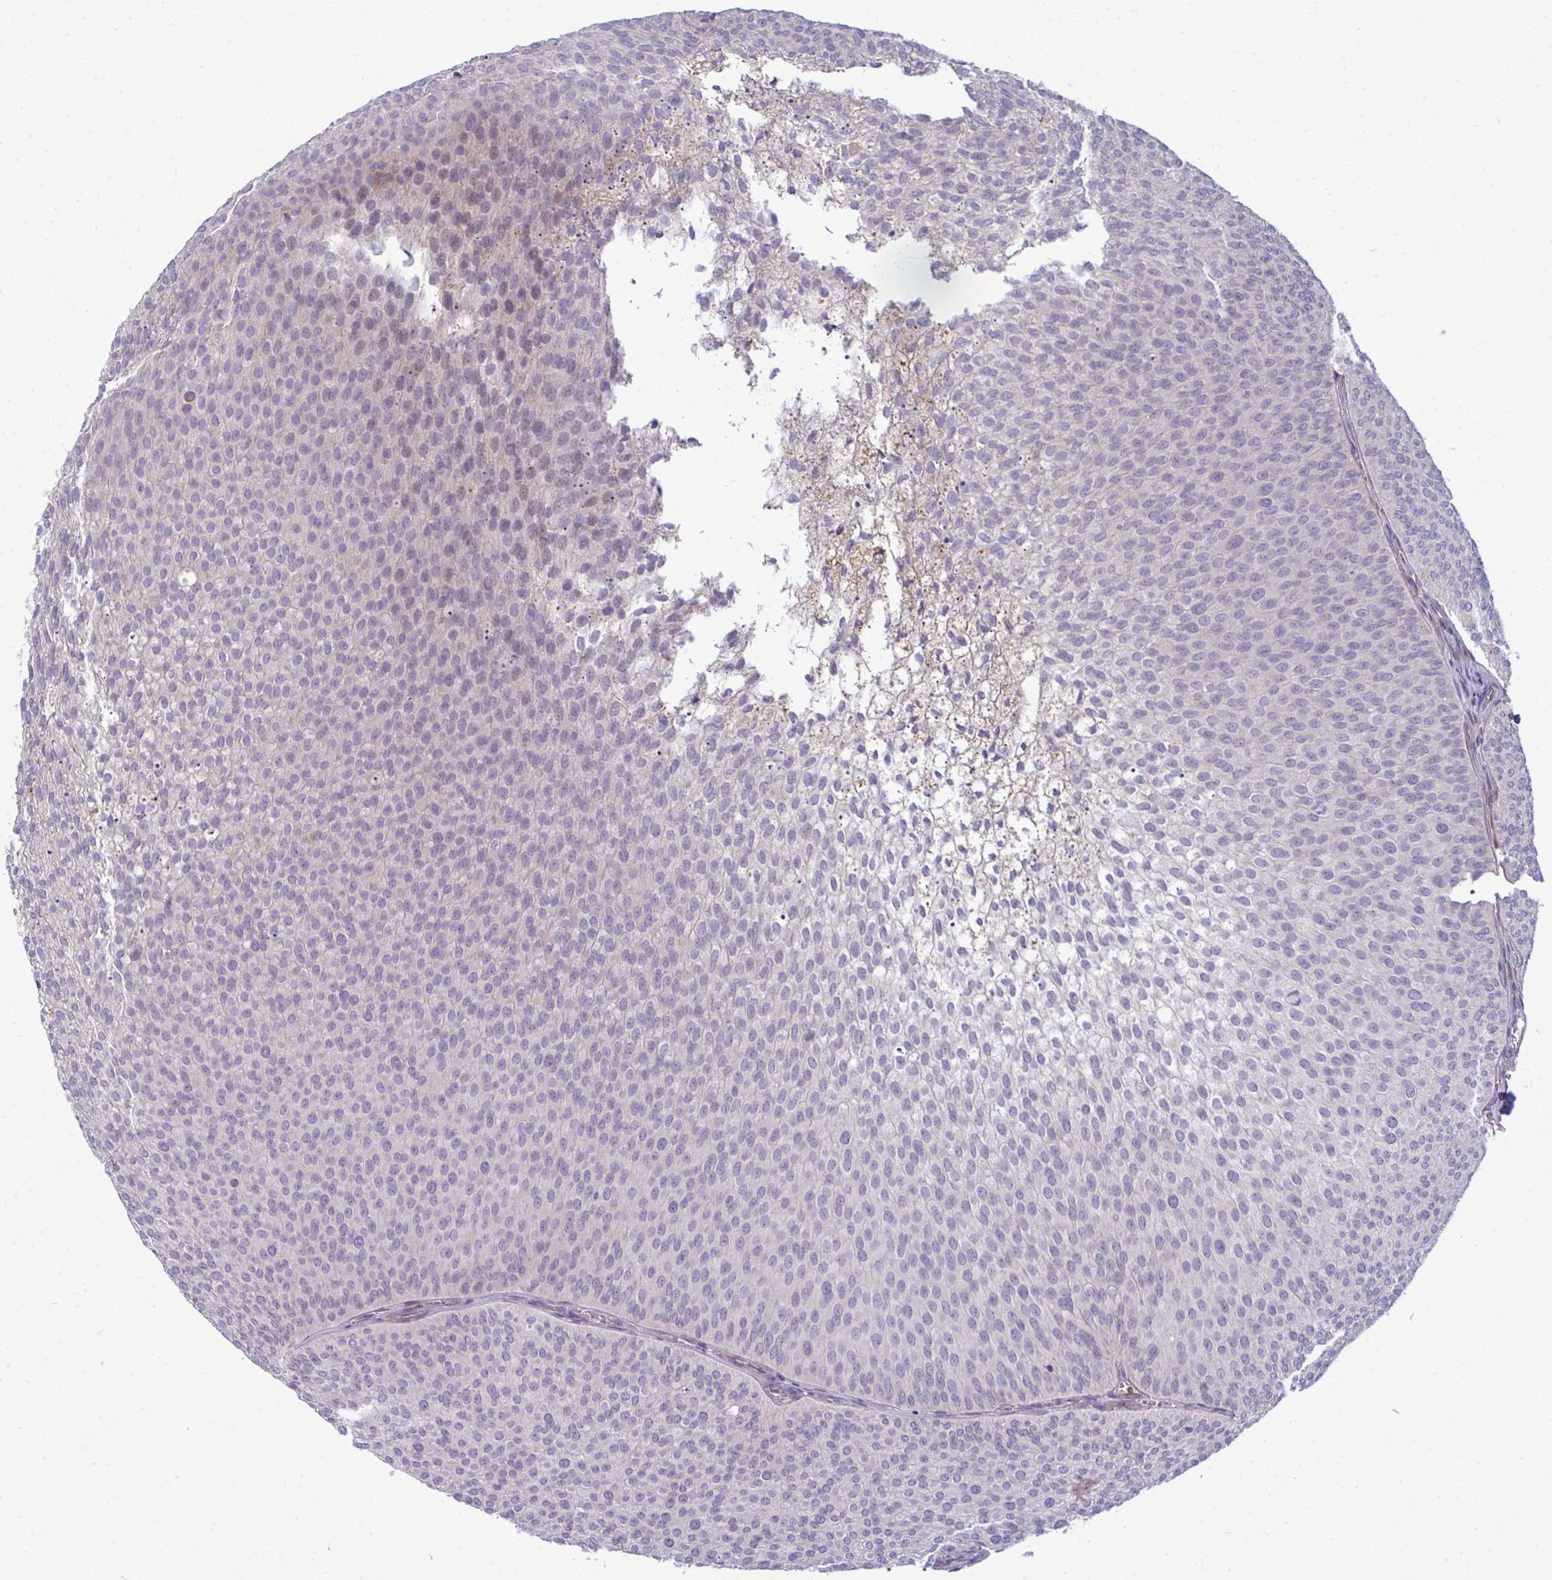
{"staining": {"intensity": "weak", "quantity": "<25%", "location": "nuclear"}, "tissue": "urothelial cancer", "cell_type": "Tumor cells", "image_type": "cancer", "snomed": [{"axis": "morphology", "description": "Urothelial carcinoma, Low grade"}, {"axis": "topography", "description": "Urinary bladder"}], "caption": "Immunohistochemistry of urothelial cancer shows no staining in tumor cells.", "gene": "SLC14A1", "patient": {"sex": "male", "age": 91}}